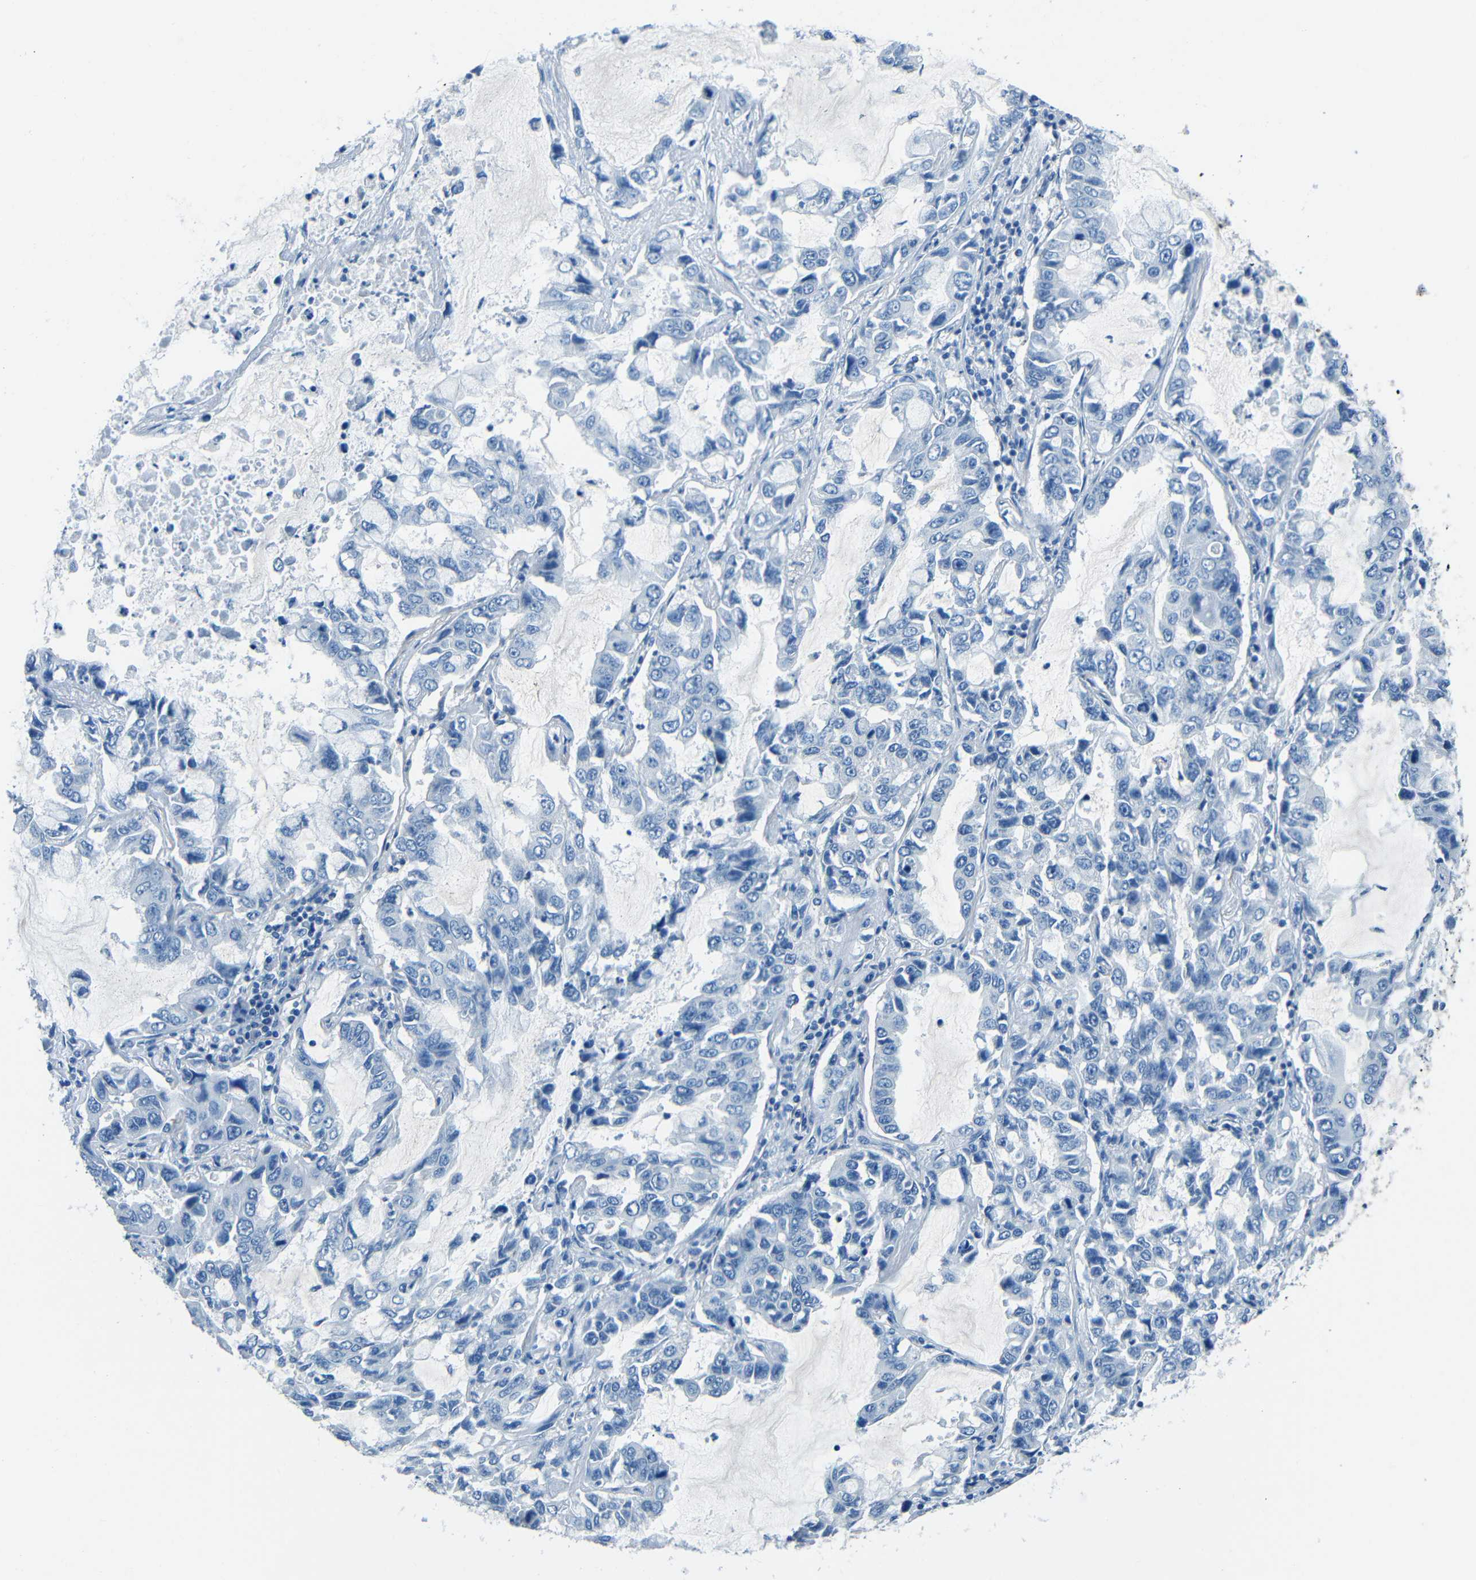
{"staining": {"intensity": "negative", "quantity": "none", "location": "none"}, "tissue": "lung cancer", "cell_type": "Tumor cells", "image_type": "cancer", "snomed": [{"axis": "morphology", "description": "Adenocarcinoma, NOS"}, {"axis": "topography", "description": "Lung"}], "caption": "Lung cancer was stained to show a protein in brown. There is no significant positivity in tumor cells.", "gene": "FBN2", "patient": {"sex": "male", "age": 64}}